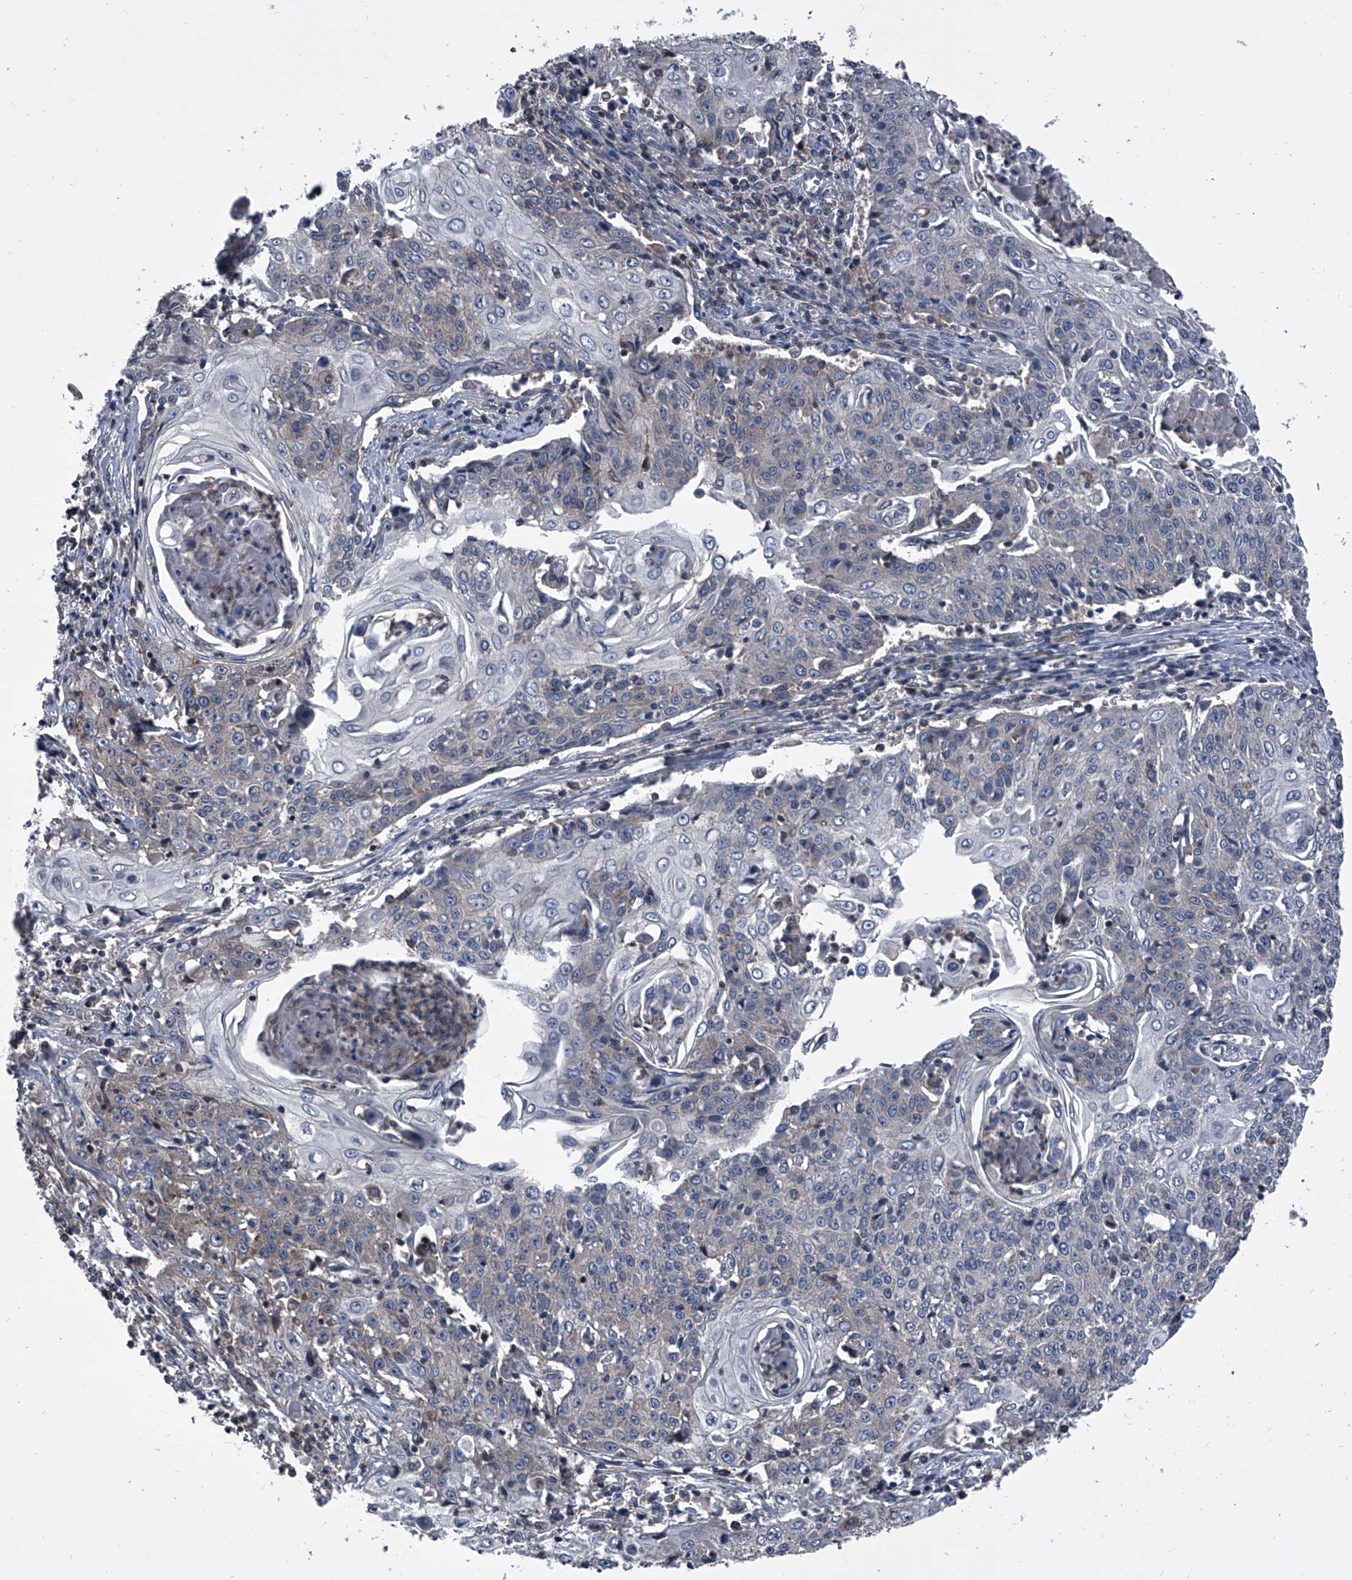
{"staining": {"intensity": "negative", "quantity": "none", "location": "none"}, "tissue": "cervical cancer", "cell_type": "Tumor cells", "image_type": "cancer", "snomed": [{"axis": "morphology", "description": "Squamous cell carcinoma, NOS"}, {"axis": "topography", "description": "Cervix"}], "caption": "There is no significant expression in tumor cells of squamous cell carcinoma (cervical).", "gene": "PIP5K1A", "patient": {"sex": "female", "age": 48}}